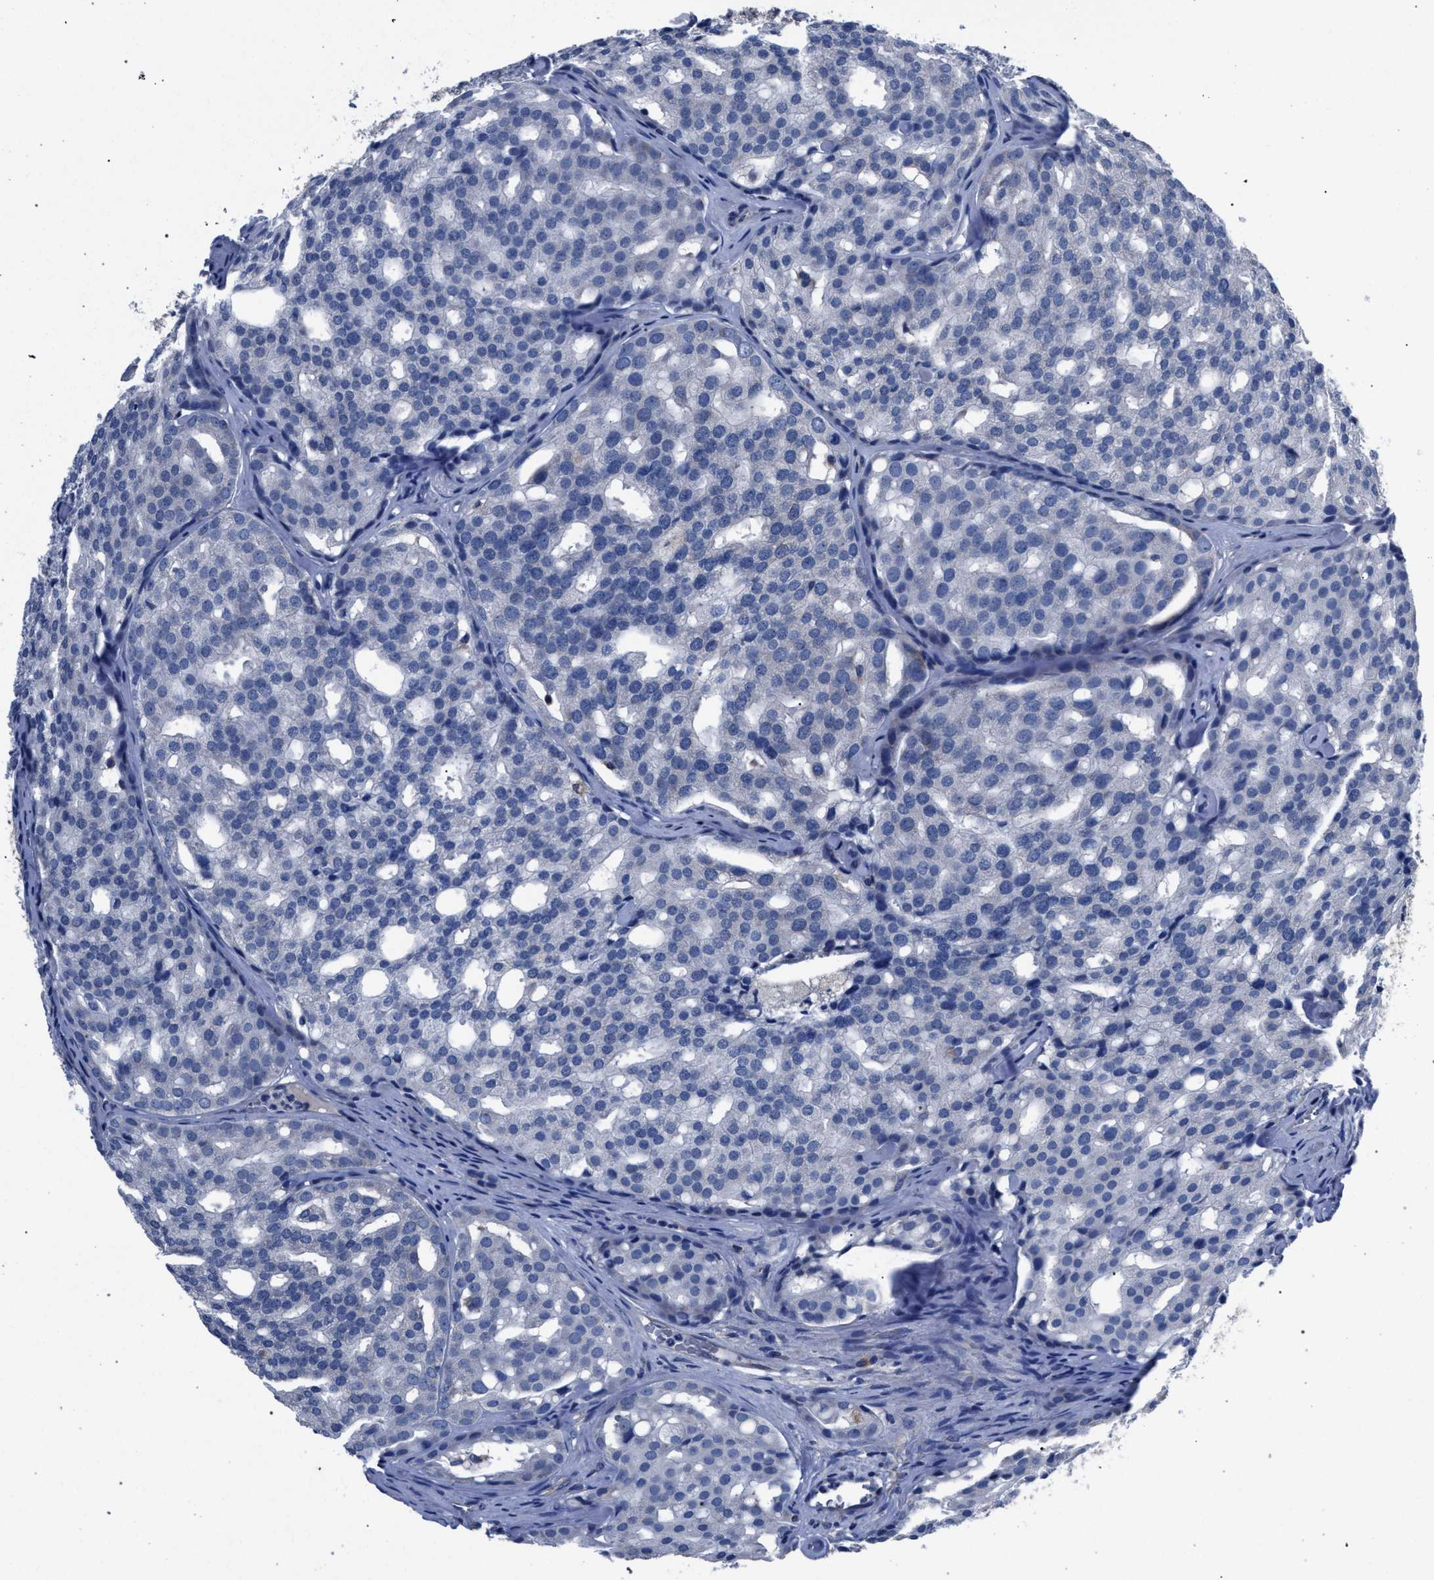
{"staining": {"intensity": "negative", "quantity": "none", "location": "none"}, "tissue": "prostate cancer", "cell_type": "Tumor cells", "image_type": "cancer", "snomed": [{"axis": "morphology", "description": "Adenocarcinoma, High grade"}, {"axis": "topography", "description": "Prostate"}], "caption": "This is an IHC histopathology image of human high-grade adenocarcinoma (prostate). There is no staining in tumor cells.", "gene": "CRYZ", "patient": {"sex": "male", "age": 64}}